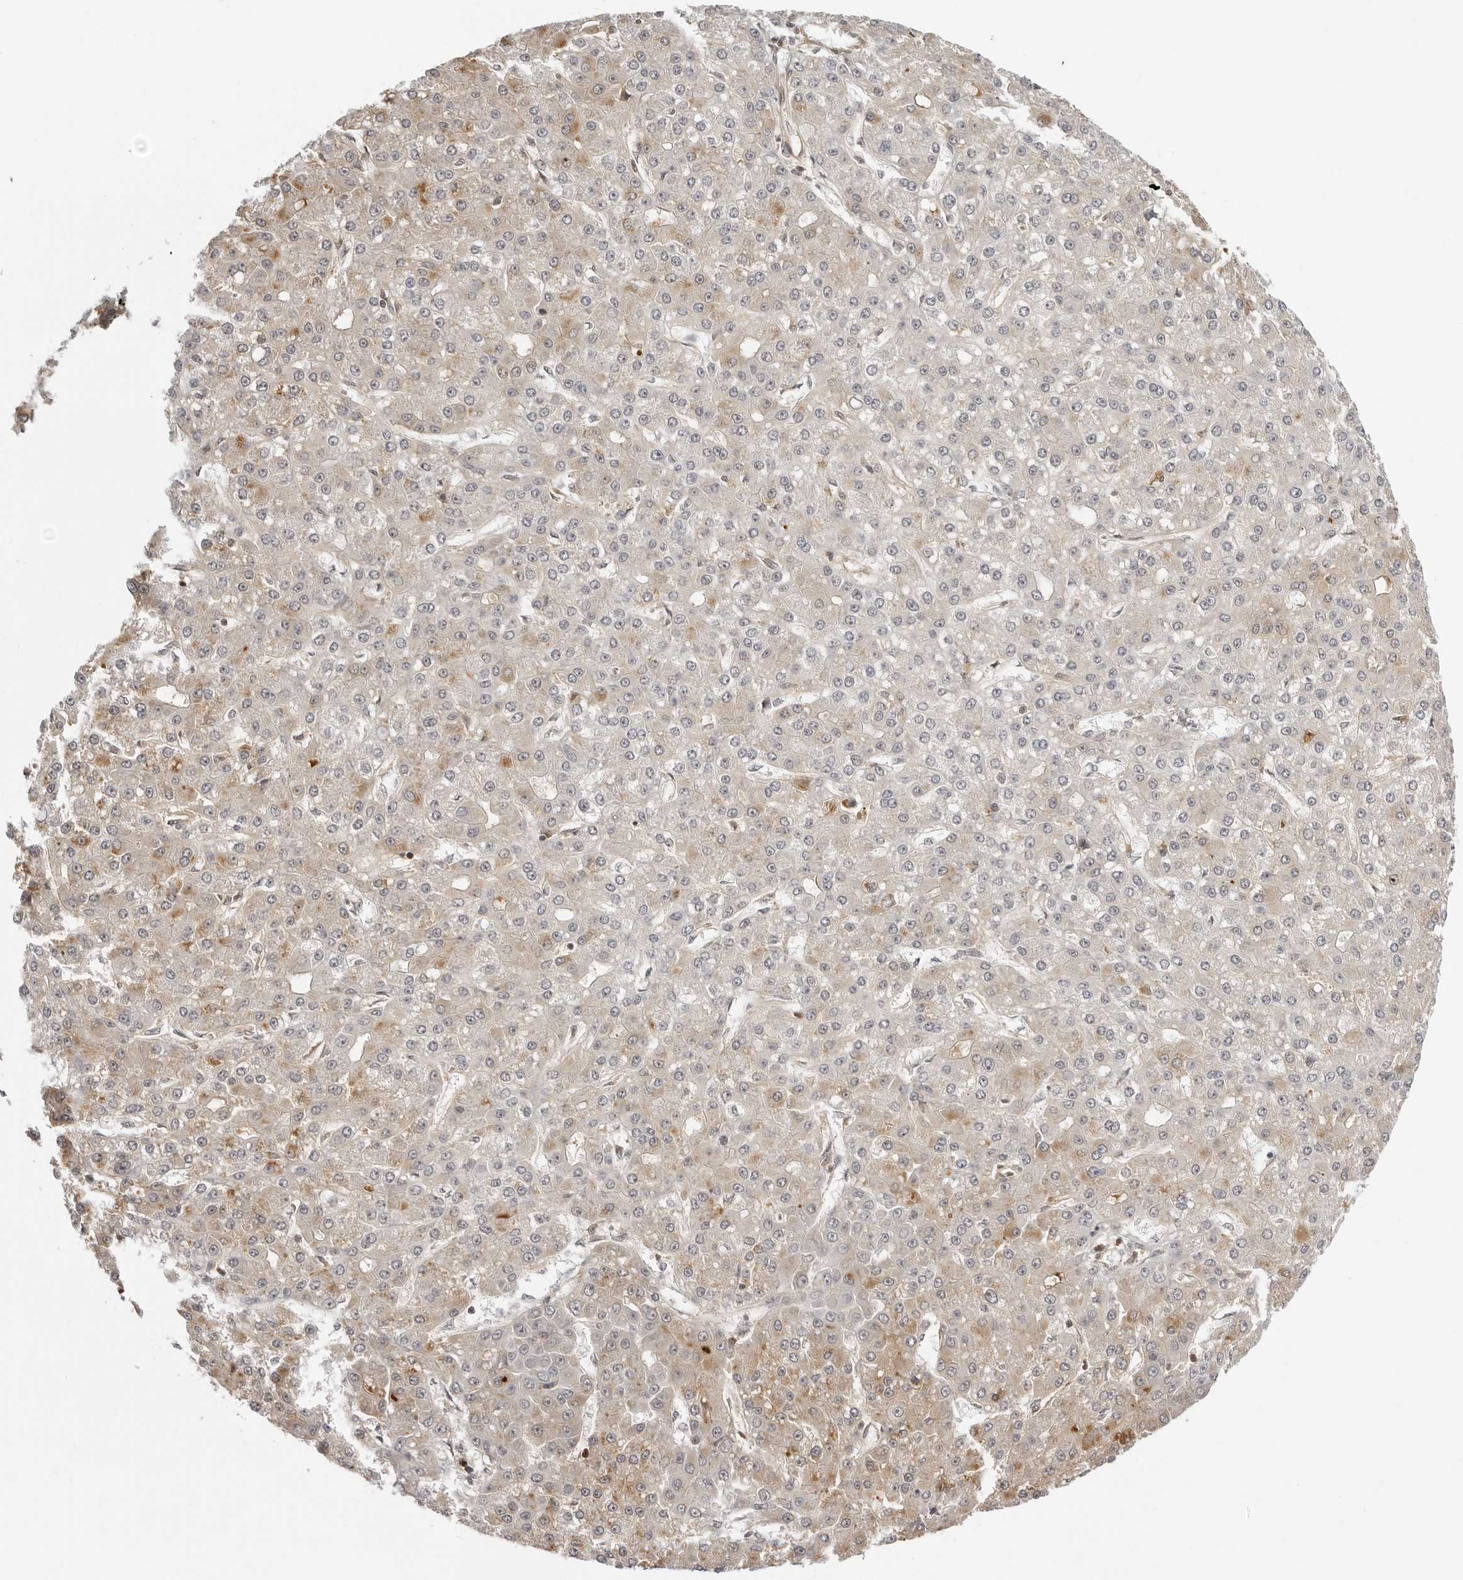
{"staining": {"intensity": "weak", "quantity": "<25%", "location": "cytoplasmic/membranous"}, "tissue": "liver cancer", "cell_type": "Tumor cells", "image_type": "cancer", "snomed": [{"axis": "morphology", "description": "Carcinoma, Hepatocellular, NOS"}, {"axis": "topography", "description": "Liver"}], "caption": "Liver hepatocellular carcinoma was stained to show a protein in brown. There is no significant expression in tumor cells.", "gene": "UNK", "patient": {"sex": "male", "age": 67}}